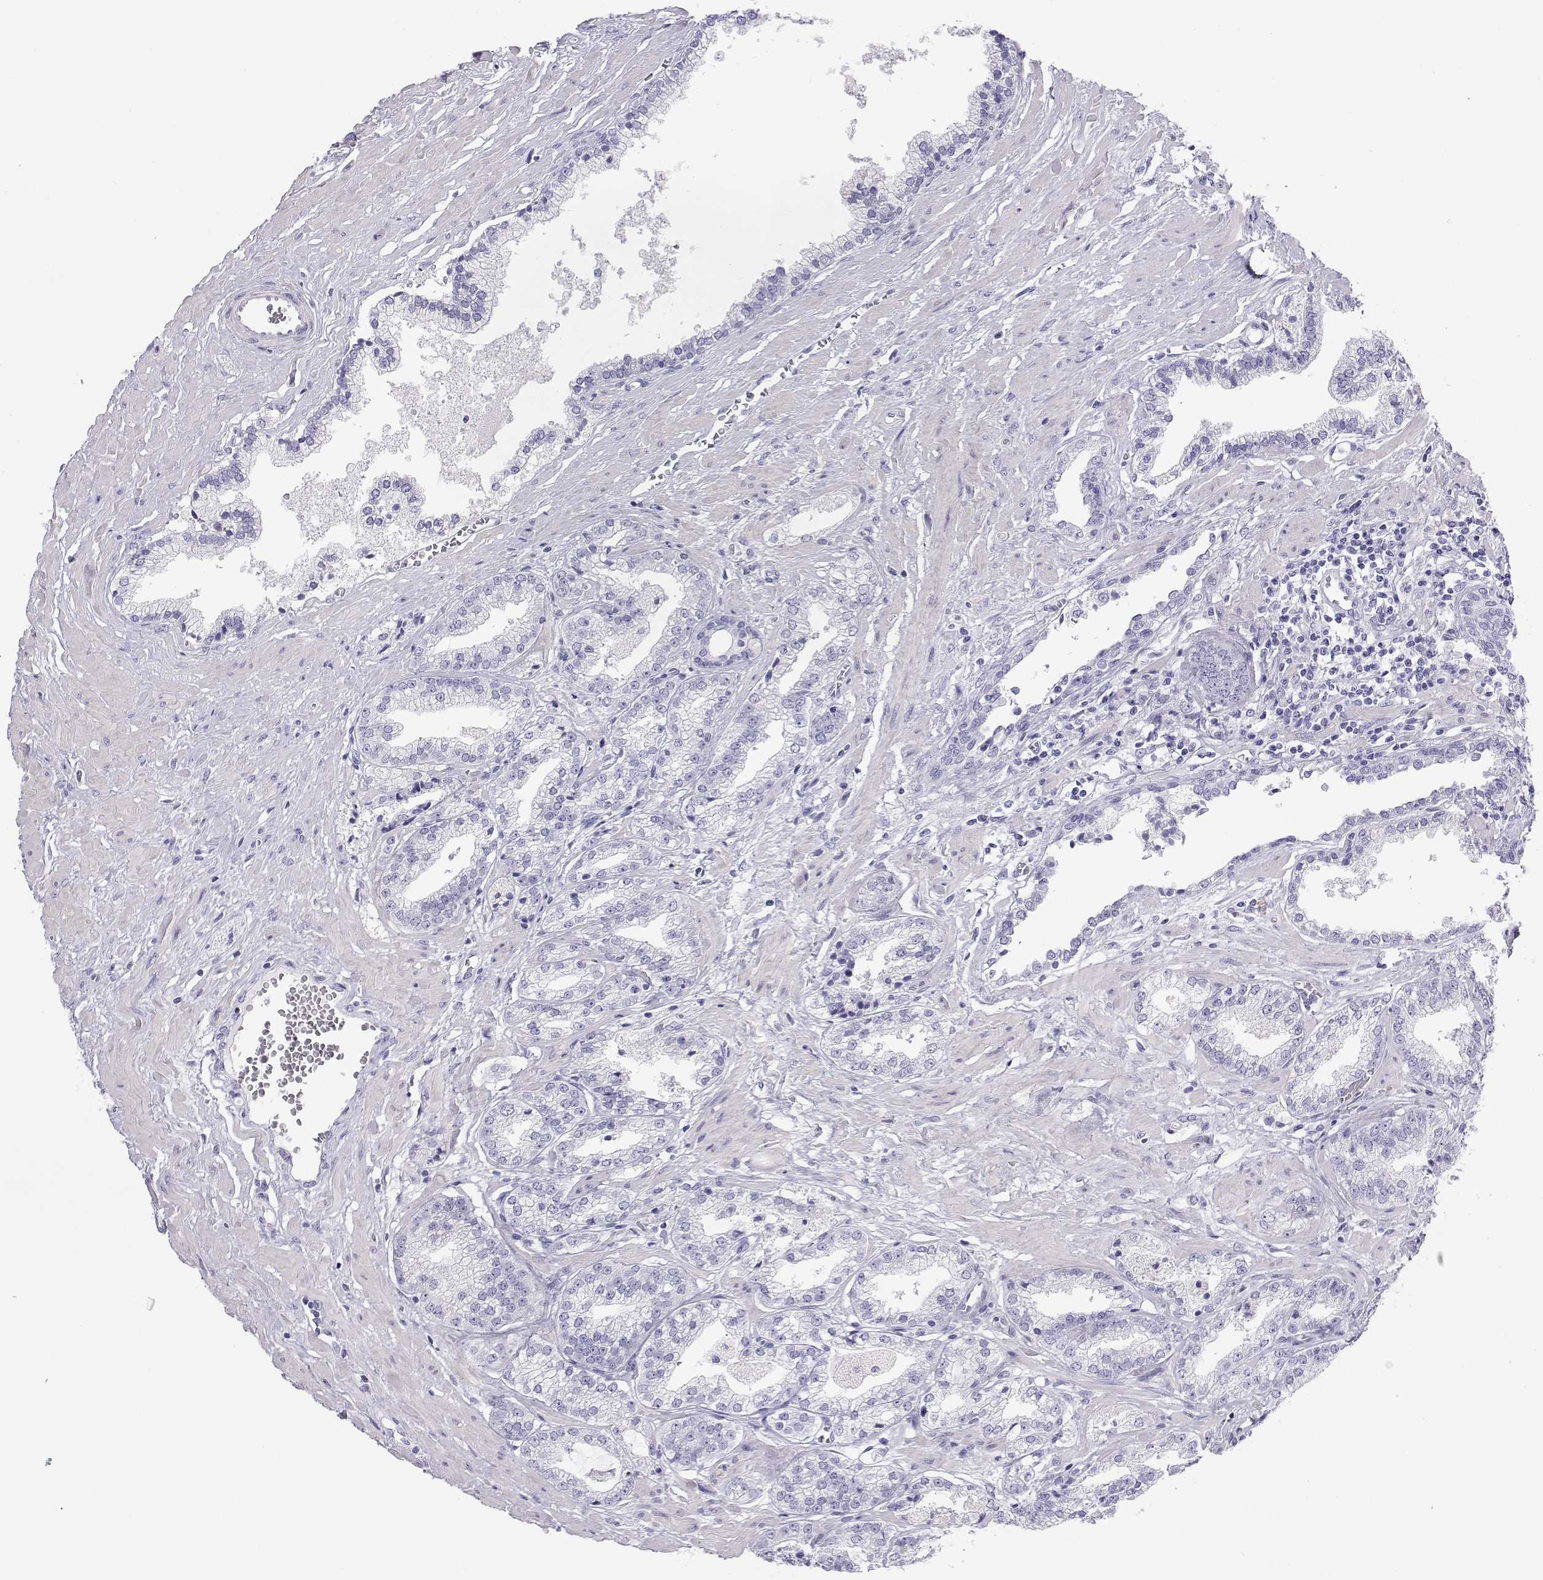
{"staining": {"intensity": "negative", "quantity": "none", "location": "none"}, "tissue": "prostate cancer", "cell_type": "Tumor cells", "image_type": "cancer", "snomed": [{"axis": "morphology", "description": "Adenocarcinoma, Low grade"}, {"axis": "topography", "description": "Prostate"}], "caption": "Human prostate adenocarcinoma (low-grade) stained for a protein using immunohistochemistry (IHC) reveals no expression in tumor cells.", "gene": "PLIN4", "patient": {"sex": "male", "age": 60}}